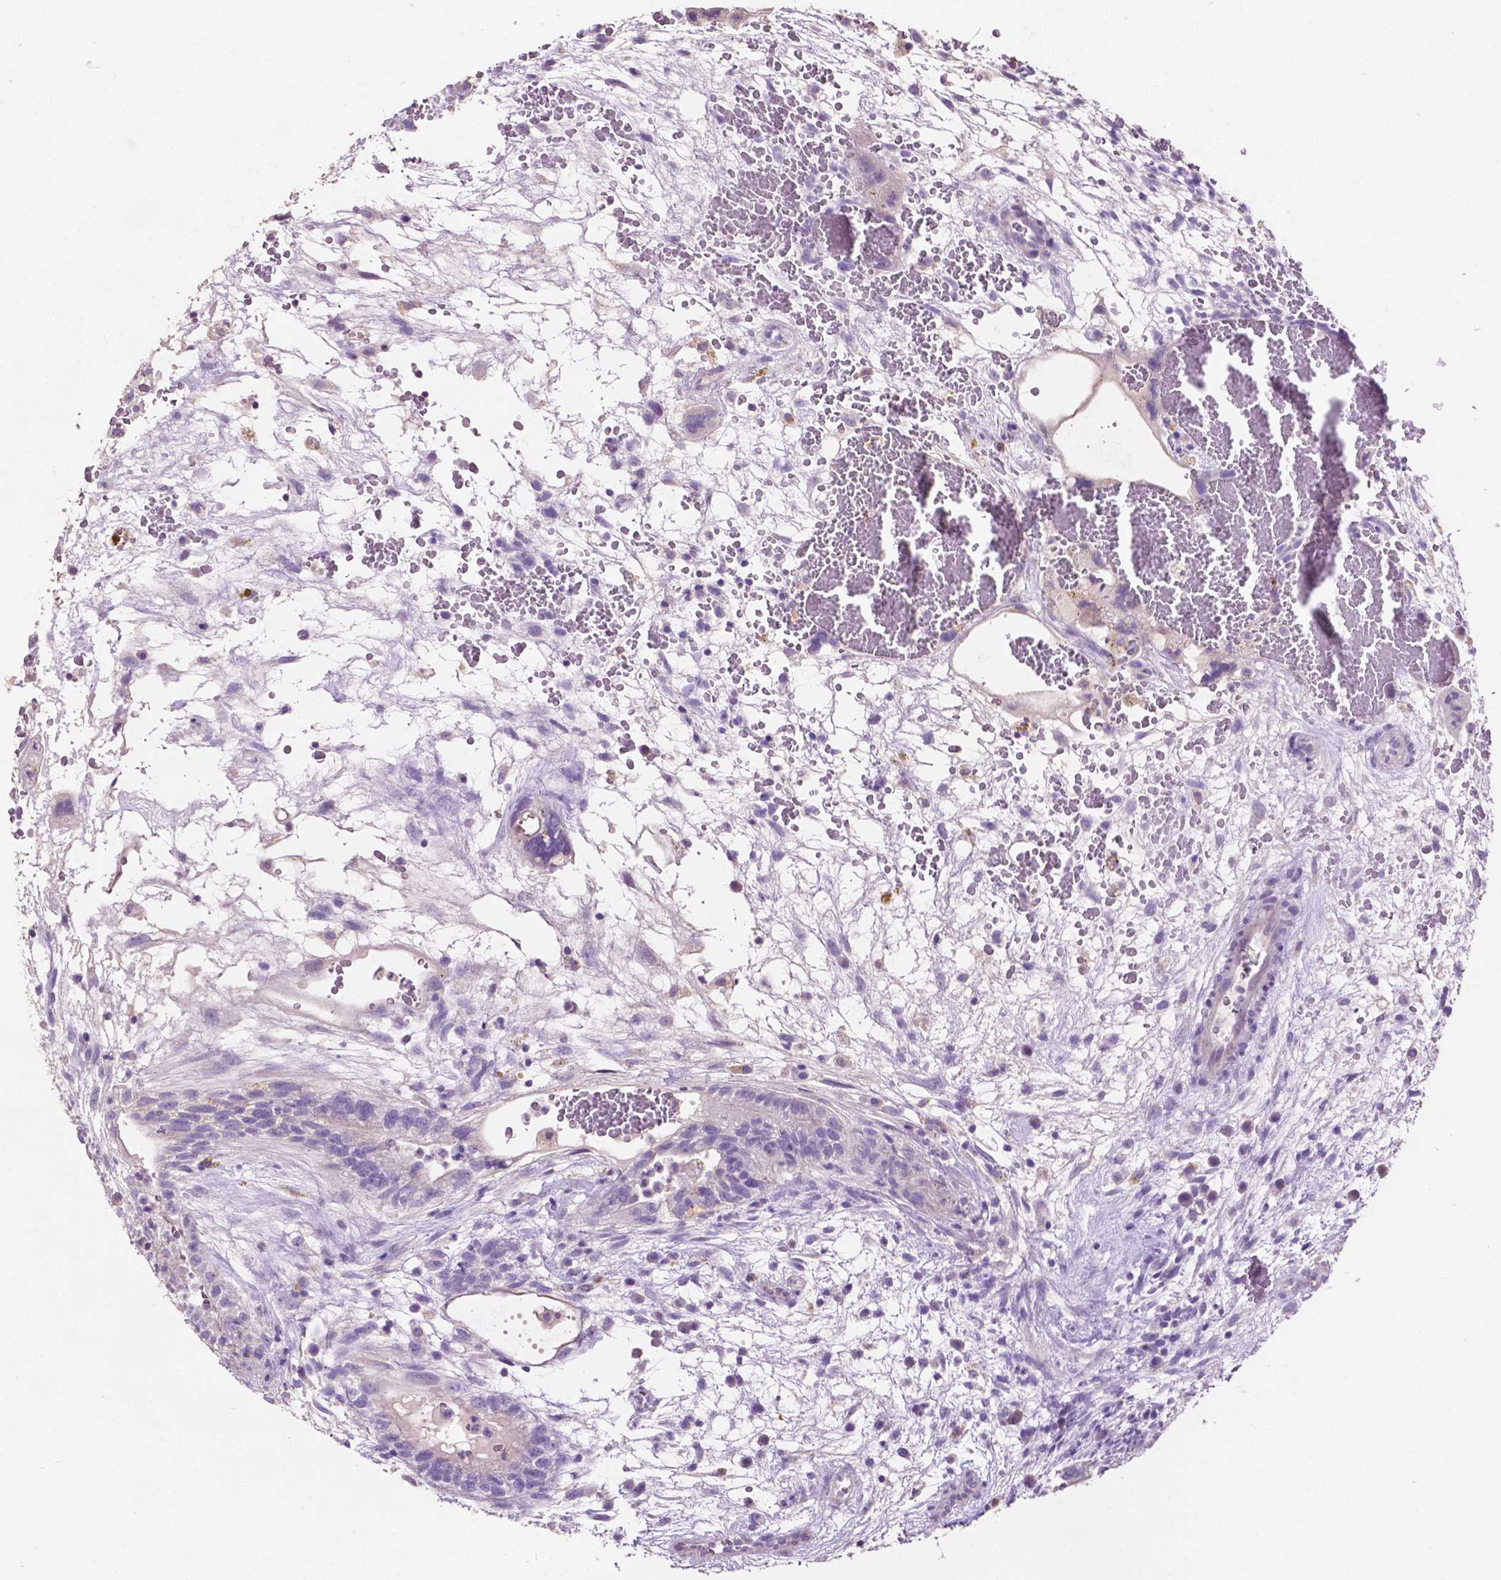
{"staining": {"intensity": "negative", "quantity": "none", "location": "none"}, "tissue": "testis cancer", "cell_type": "Tumor cells", "image_type": "cancer", "snomed": [{"axis": "morphology", "description": "Normal tissue, NOS"}, {"axis": "morphology", "description": "Carcinoma, Embryonal, NOS"}, {"axis": "topography", "description": "Testis"}], "caption": "Tumor cells show no significant expression in testis cancer (embryonal carcinoma).", "gene": "CLDN17", "patient": {"sex": "male", "age": 32}}